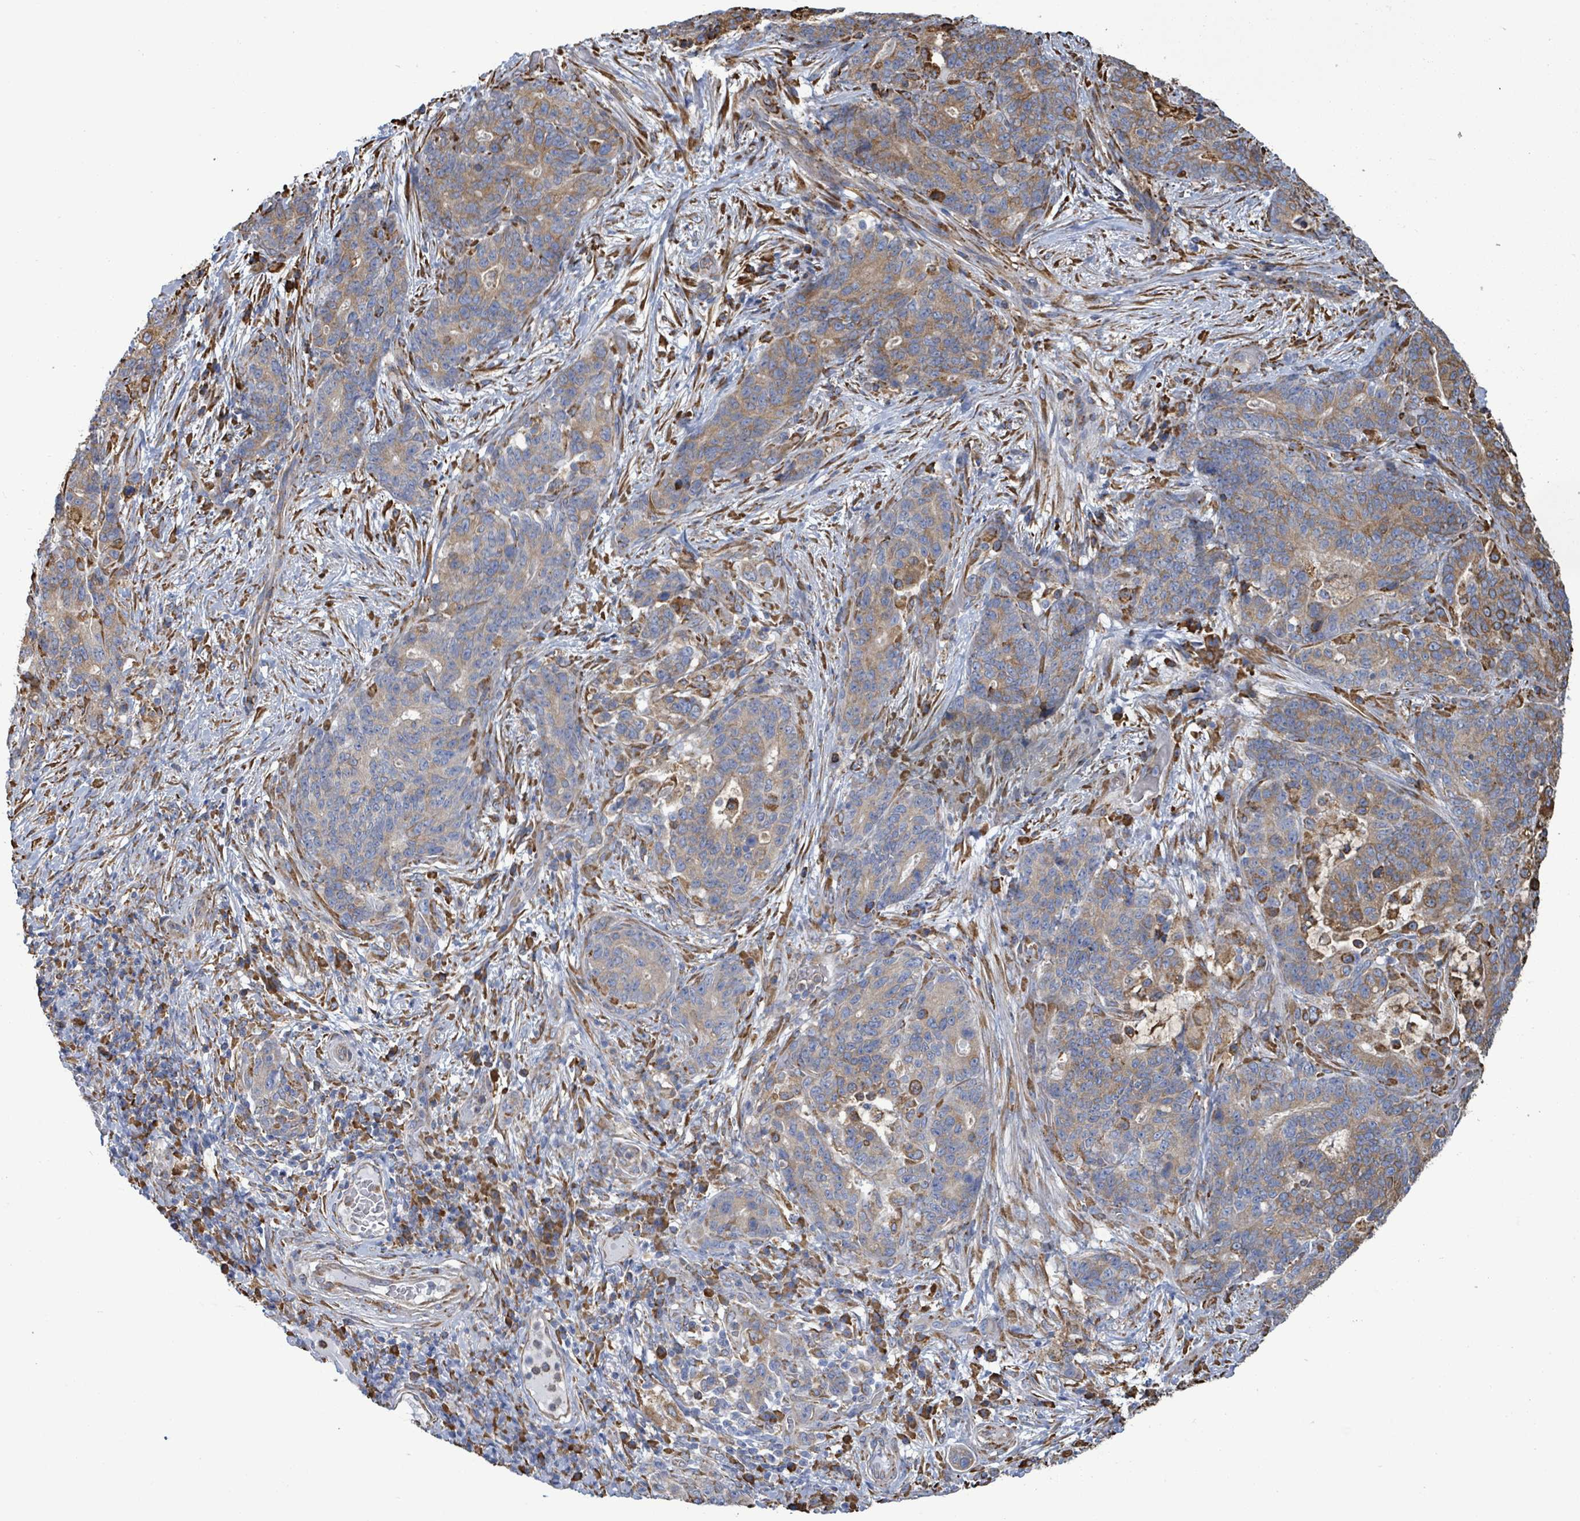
{"staining": {"intensity": "moderate", "quantity": "25%-75%", "location": "cytoplasmic/membranous"}, "tissue": "stomach cancer", "cell_type": "Tumor cells", "image_type": "cancer", "snomed": [{"axis": "morphology", "description": "Normal tissue, NOS"}, {"axis": "morphology", "description": "Adenocarcinoma, NOS"}, {"axis": "topography", "description": "Stomach"}], "caption": "Stomach adenocarcinoma stained with a protein marker displays moderate staining in tumor cells.", "gene": "RFPL4A", "patient": {"sex": "female", "age": 64}}